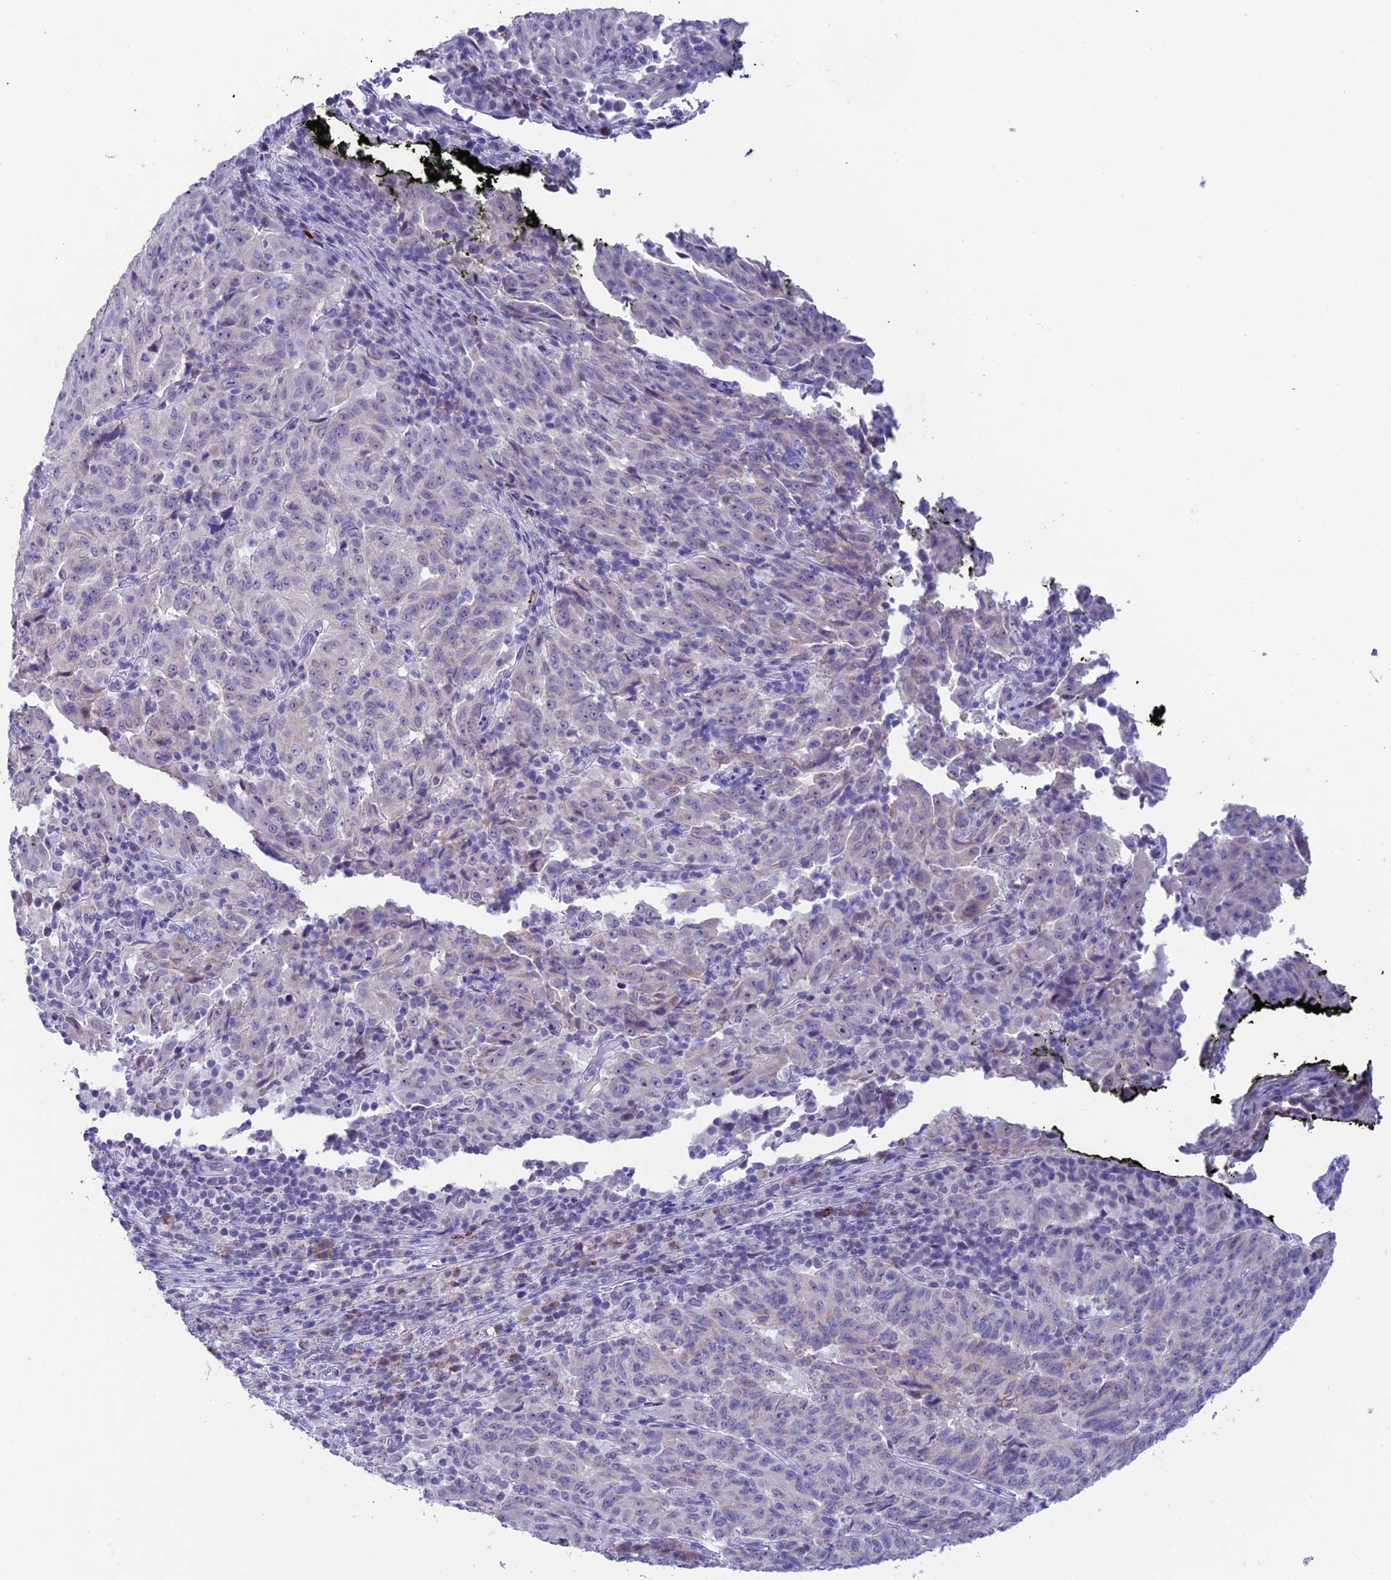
{"staining": {"intensity": "weak", "quantity": "<25%", "location": "cytoplasmic/membranous"}, "tissue": "pancreatic cancer", "cell_type": "Tumor cells", "image_type": "cancer", "snomed": [{"axis": "morphology", "description": "Adenocarcinoma, NOS"}, {"axis": "topography", "description": "Pancreas"}], "caption": "IHC micrograph of neoplastic tissue: human pancreatic cancer stained with DAB (3,3'-diaminobenzidine) shows no significant protein staining in tumor cells. (DAB (3,3'-diaminobenzidine) immunohistochemistry with hematoxylin counter stain).", "gene": "SLC10A1", "patient": {"sex": "male", "age": 63}}